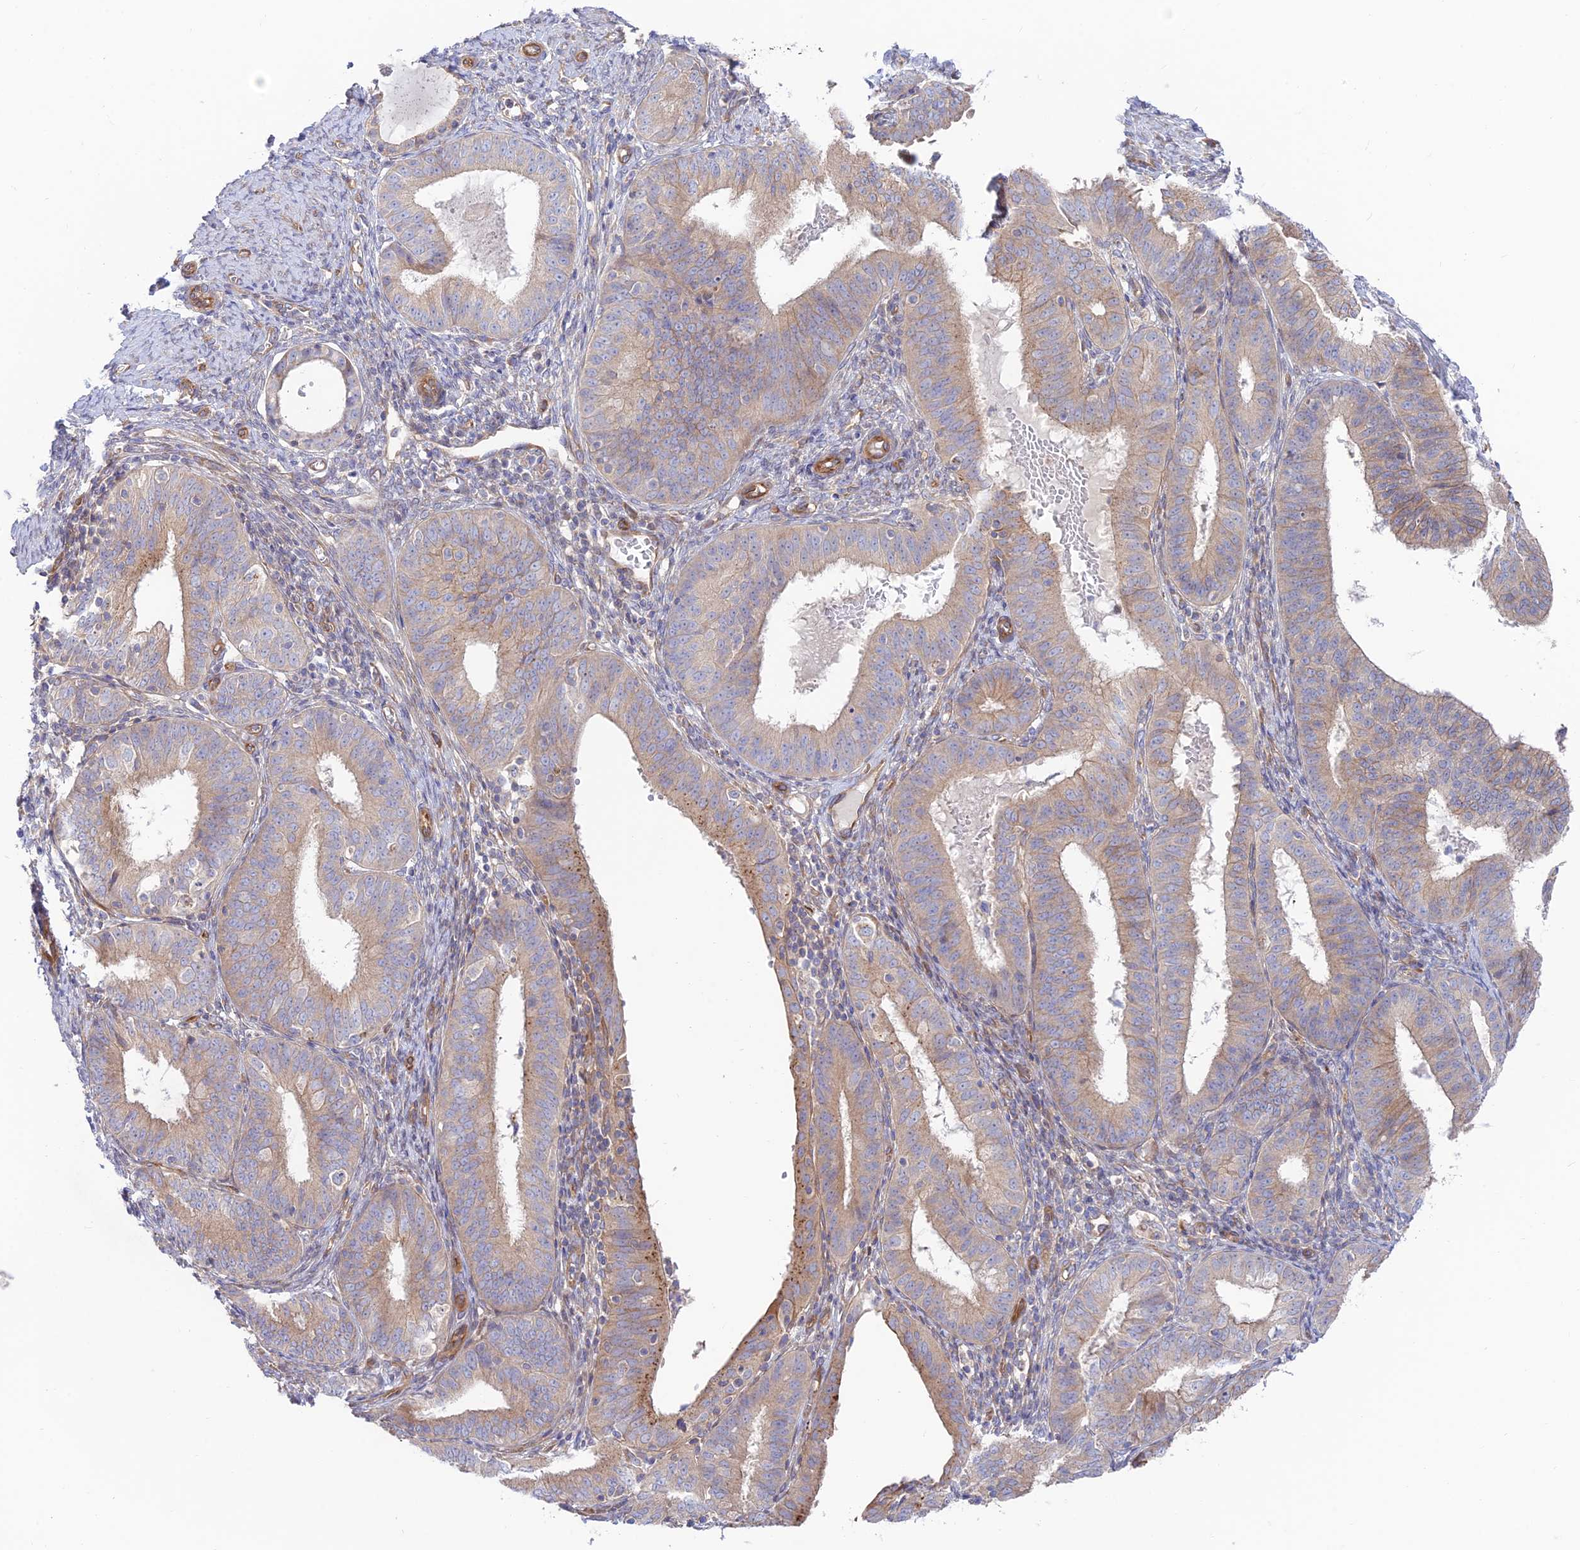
{"staining": {"intensity": "moderate", "quantity": "<25%", "location": "cytoplasmic/membranous"}, "tissue": "endometrial cancer", "cell_type": "Tumor cells", "image_type": "cancer", "snomed": [{"axis": "morphology", "description": "Adenocarcinoma, NOS"}, {"axis": "topography", "description": "Endometrium"}], "caption": "IHC of human adenocarcinoma (endometrial) demonstrates low levels of moderate cytoplasmic/membranous staining in about <25% of tumor cells. IHC stains the protein of interest in brown and the nuclei are stained blue.", "gene": "KCNAB1", "patient": {"sex": "female", "age": 51}}